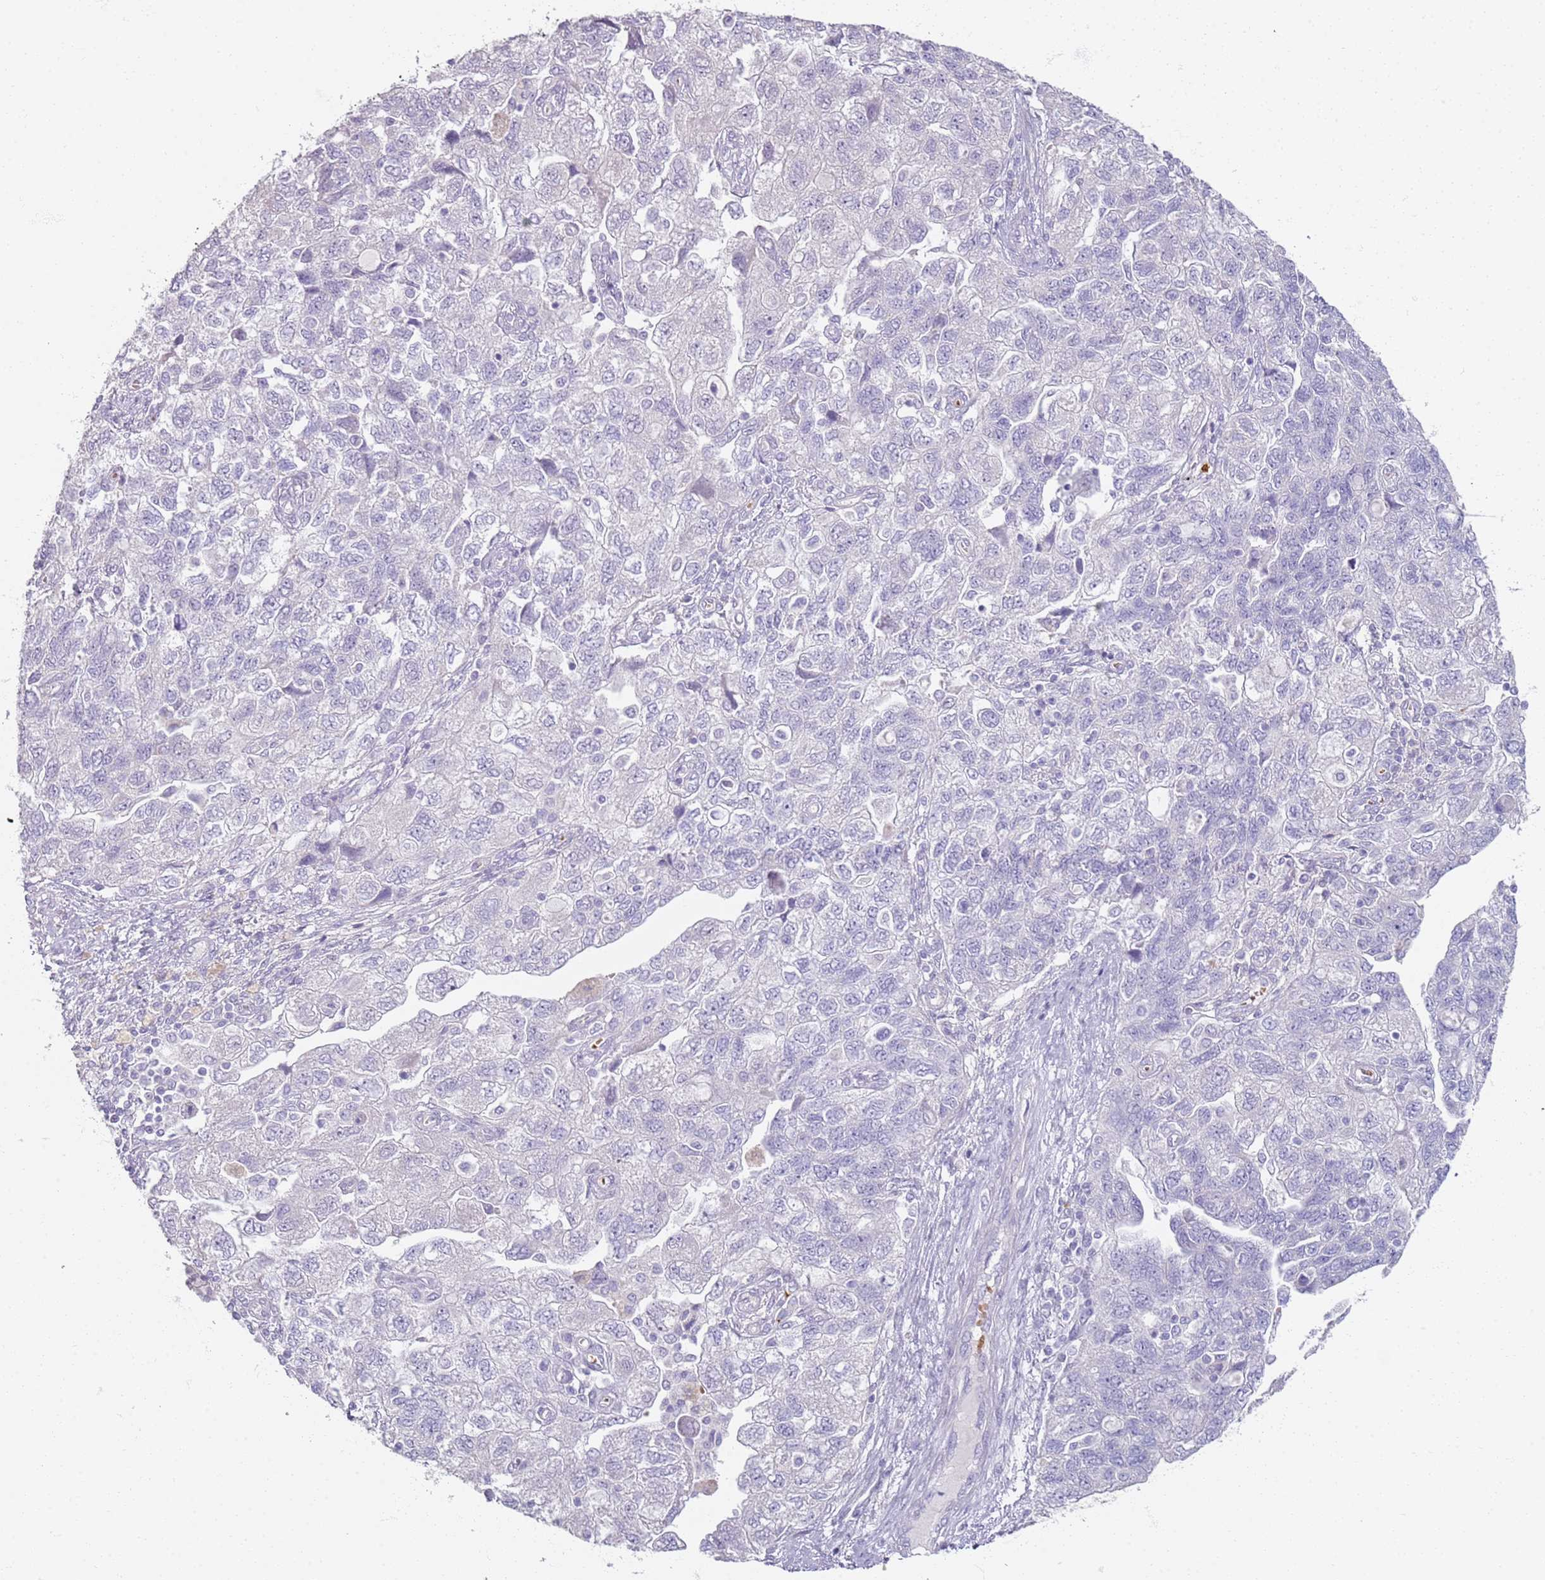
{"staining": {"intensity": "negative", "quantity": "none", "location": "none"}, "tissue": "ovarian cancer", "cell_type": "Tumor cells", "image_type": "cancer", "snomed": [{"axis": "morphology", "description": "Carcinoma, NOS"}, {"axis": "morphology", "description": "Cystadenocarcinoma, serous, NOS"}, {"axis": "topography", "description": "Ovary"}], "caption": "This is an immunohistochemistry (IHC) micrograph of human ovarian cancer. There is no expression in tumor cells.", "gene": "CD40LG", "patient": {"sex": "female", "age": 69}}